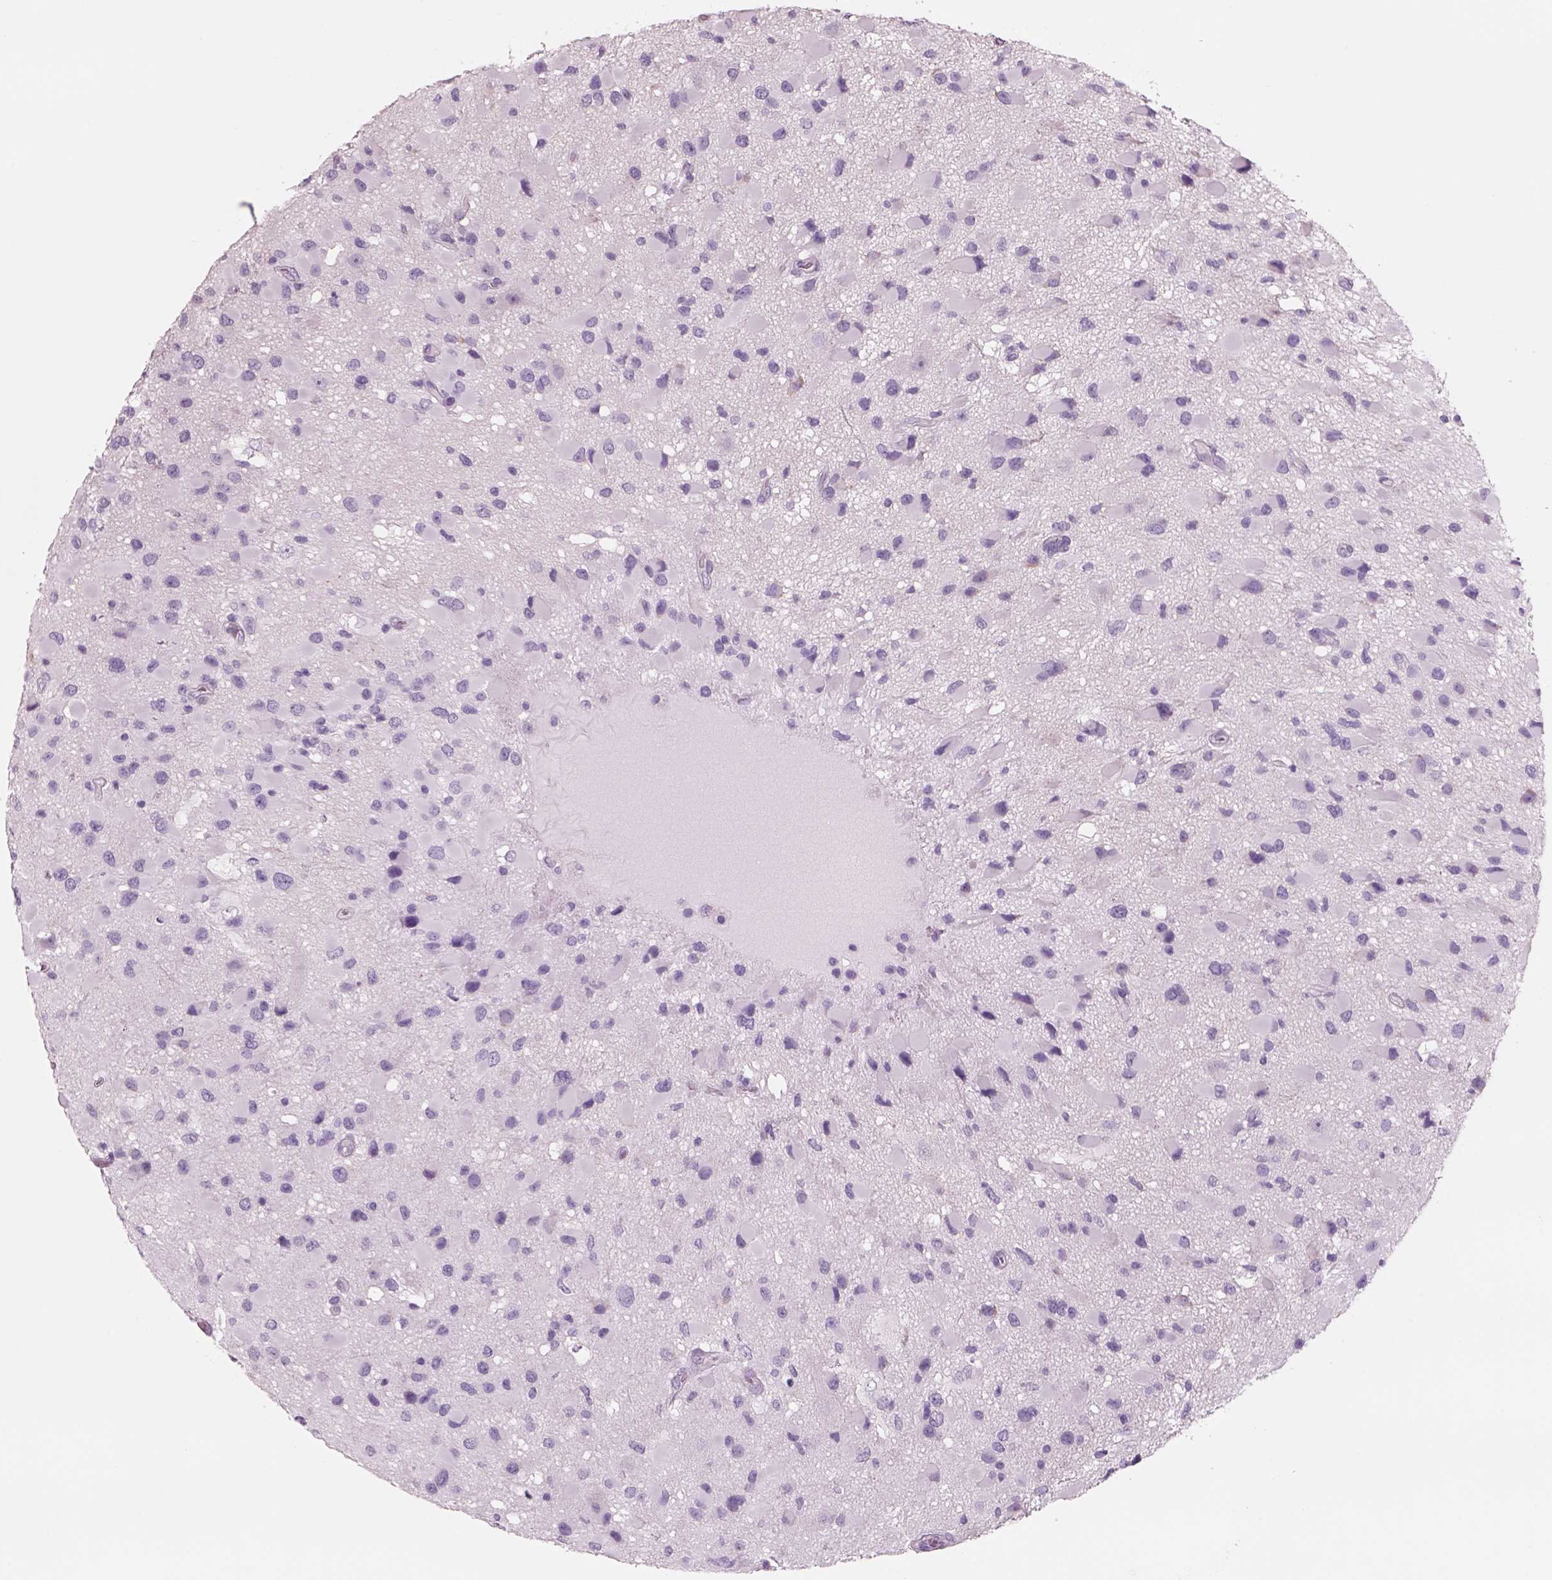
{"staining": {"intensity": "negative", "quantity": "none", "location": "none"}, "tissue": "glioma", "cell_type": "Tumor cells", "image_type": "cancer", "snomed": [{"axis": "morphology", "description": "Glioma, malignant, Low grade"}, {"axis": "topography", "description": "Brain"}], "caption": "Protein analysis of malignant glioma (low-grade) shows no significant expression in tumor cells.", "gene": "RHO", "patient": {"sex": "female", "age": 32}}